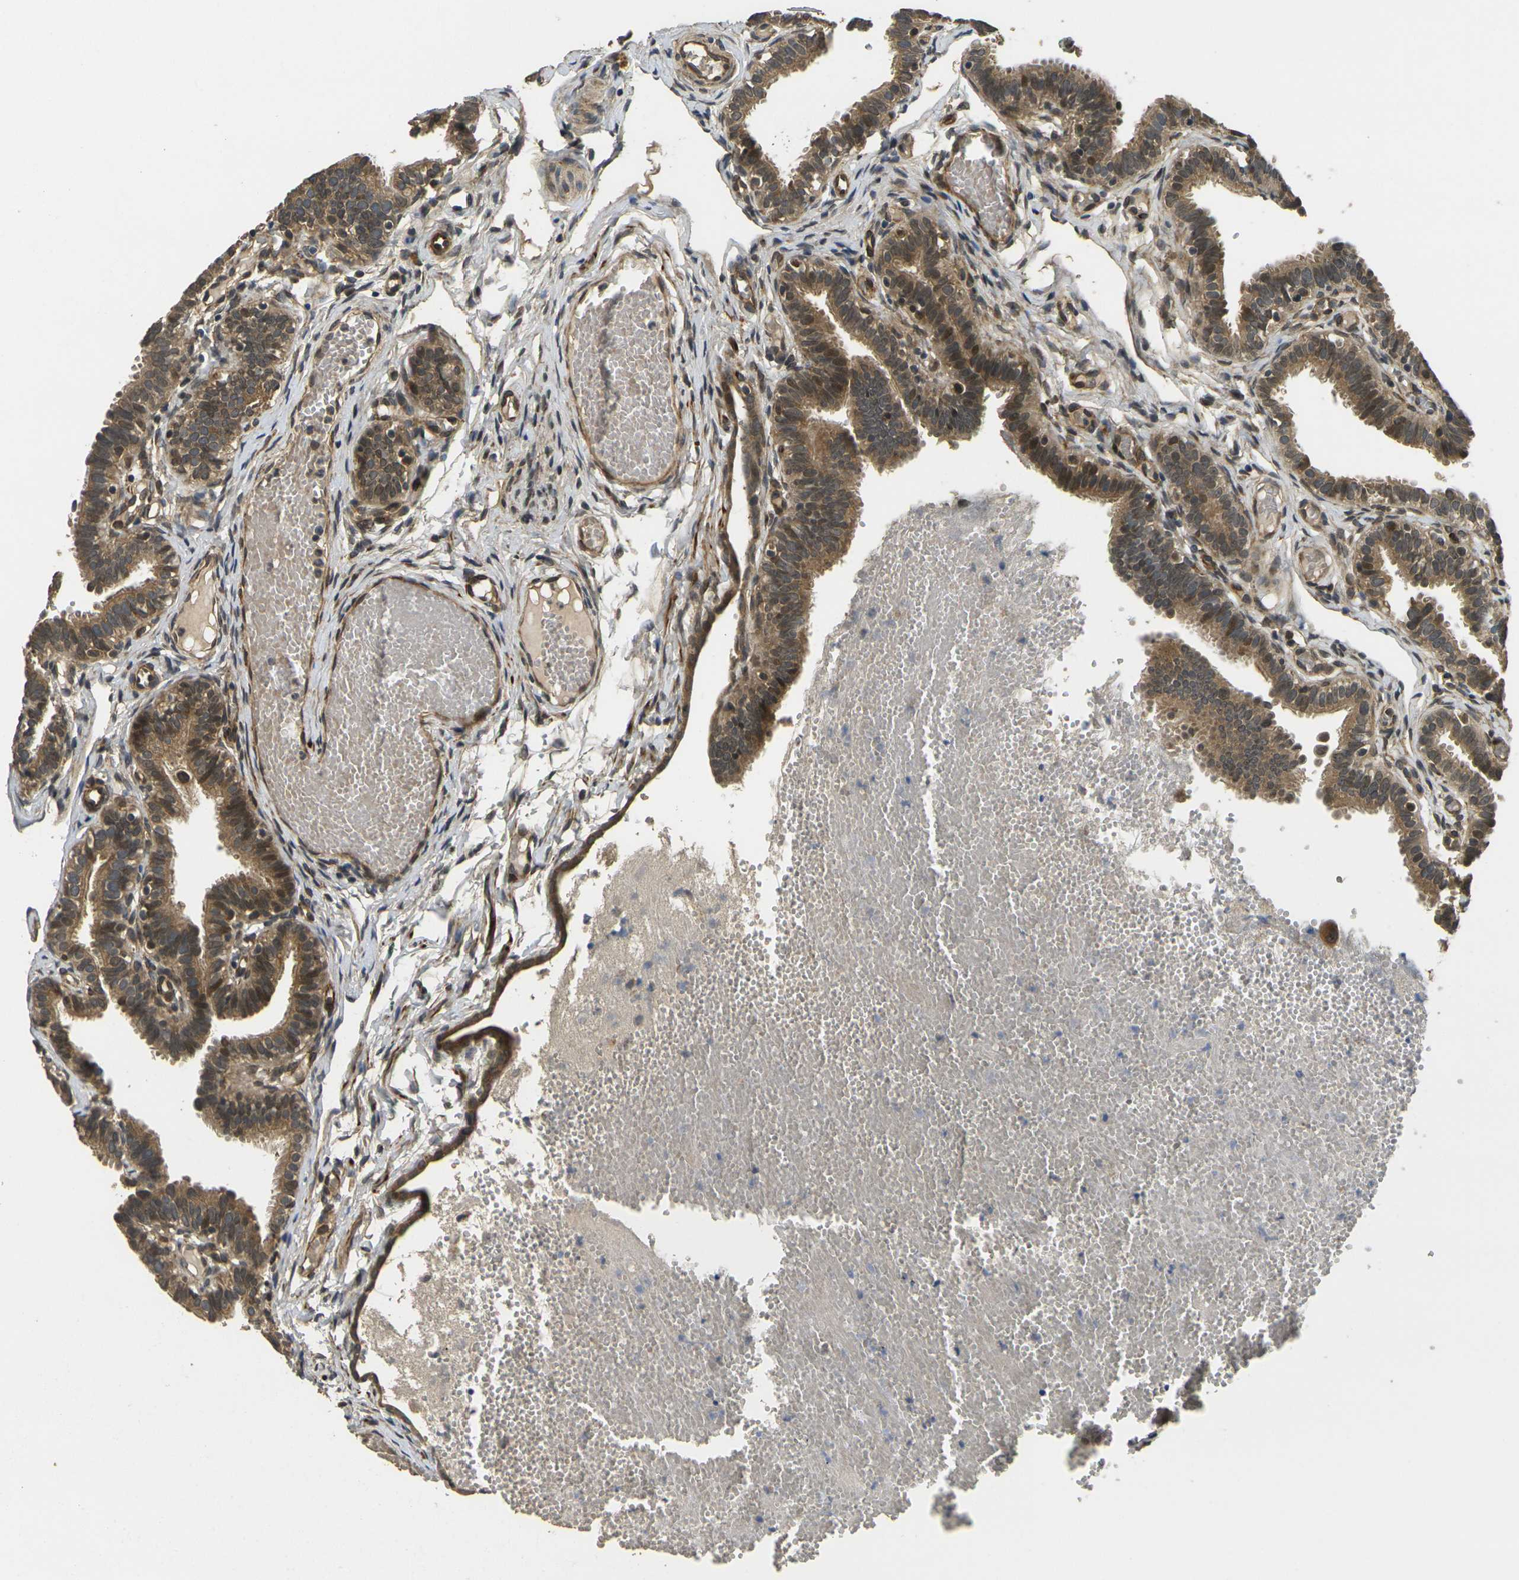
{"staining": {"intensity": "moderate", "quantity": ">75%", "location": "cytoplasmic/membranous"}, "tissue": "fallopian tube", "cell_type": "Glandular cells", "image_type": "normal", "snomed": [{"axis": "morphology", "description": "Normal tissue, NOS"}, {"axis": "topography", "description": "Fallopian tube"}, {"axis": "topography", "description": "Placenta"}], "caption": "IHC histopathology image of normal fallopian tube: human fallopian tube stained using immunohistochemistry shows medium levels of moderate protein expression localized specifically in the cytoplasmic/membranous of glandular cells, appearing as a cytoplasmic/membranous brown color.", "gene": "FUT11", "patient": {"sex": "female", "age": 34}}